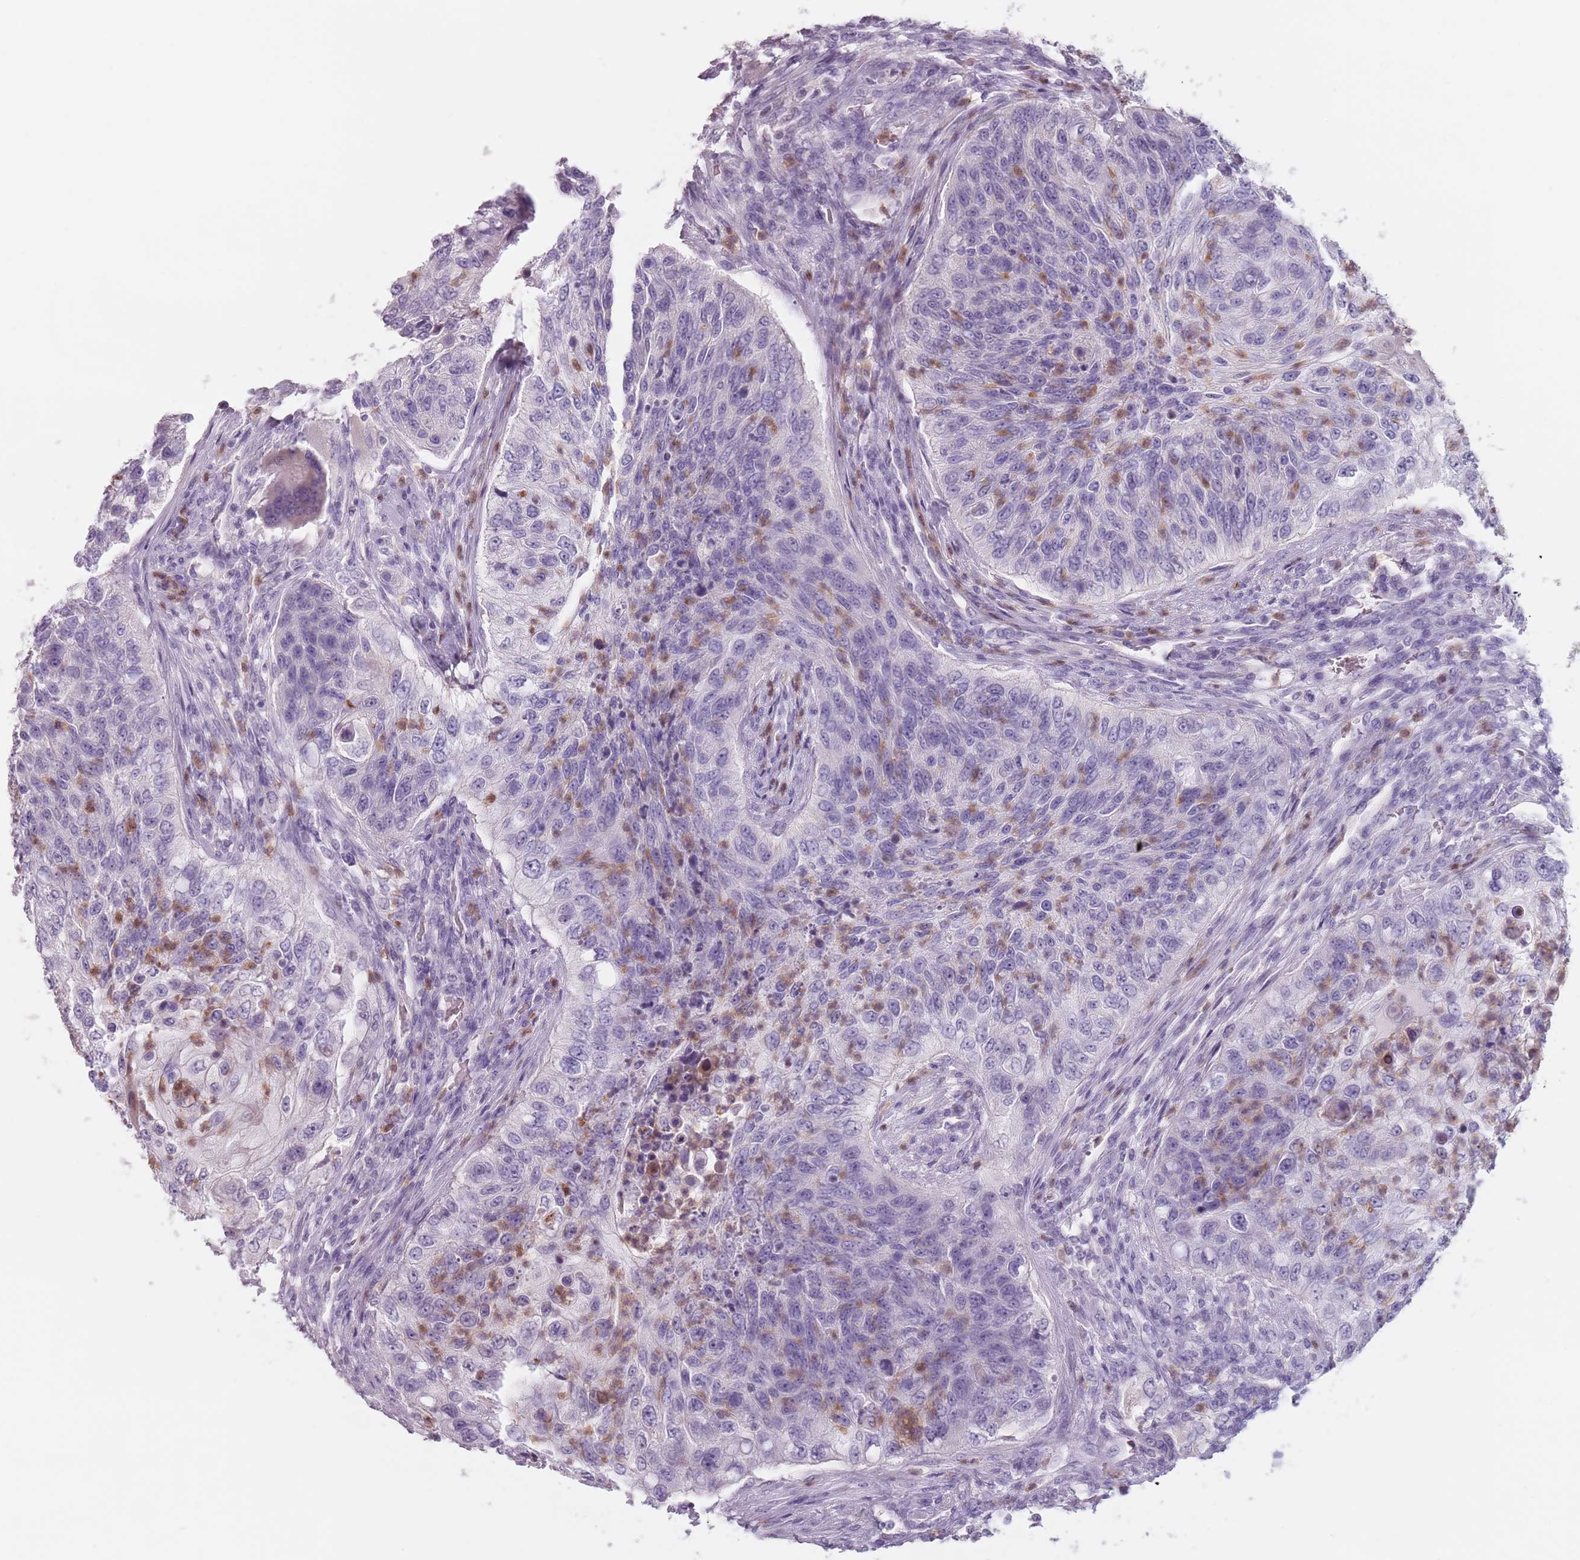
{"staining": {"intensity": "negative", "quantity": "none", "location": "none"}, "tissue": "urothelial cancer", "cell_type": "Tumor cells", "image_type": "cancer", "snomed": [{"axis": "morphology", "description": "Urothelial carcinoma, High grade"}, {"axis": "topography", "description": "Urinary bladder"}], "caption": "This image is of urothelial carcinoma (high-grade) stained with immunohistochemistry (IHC) to label a protein in brown with the nuclei are counter-stained blue. There is no positivity in tumor cells.", "gene": "ZNF584", "patient": {"sex": "female", "age": 60}}